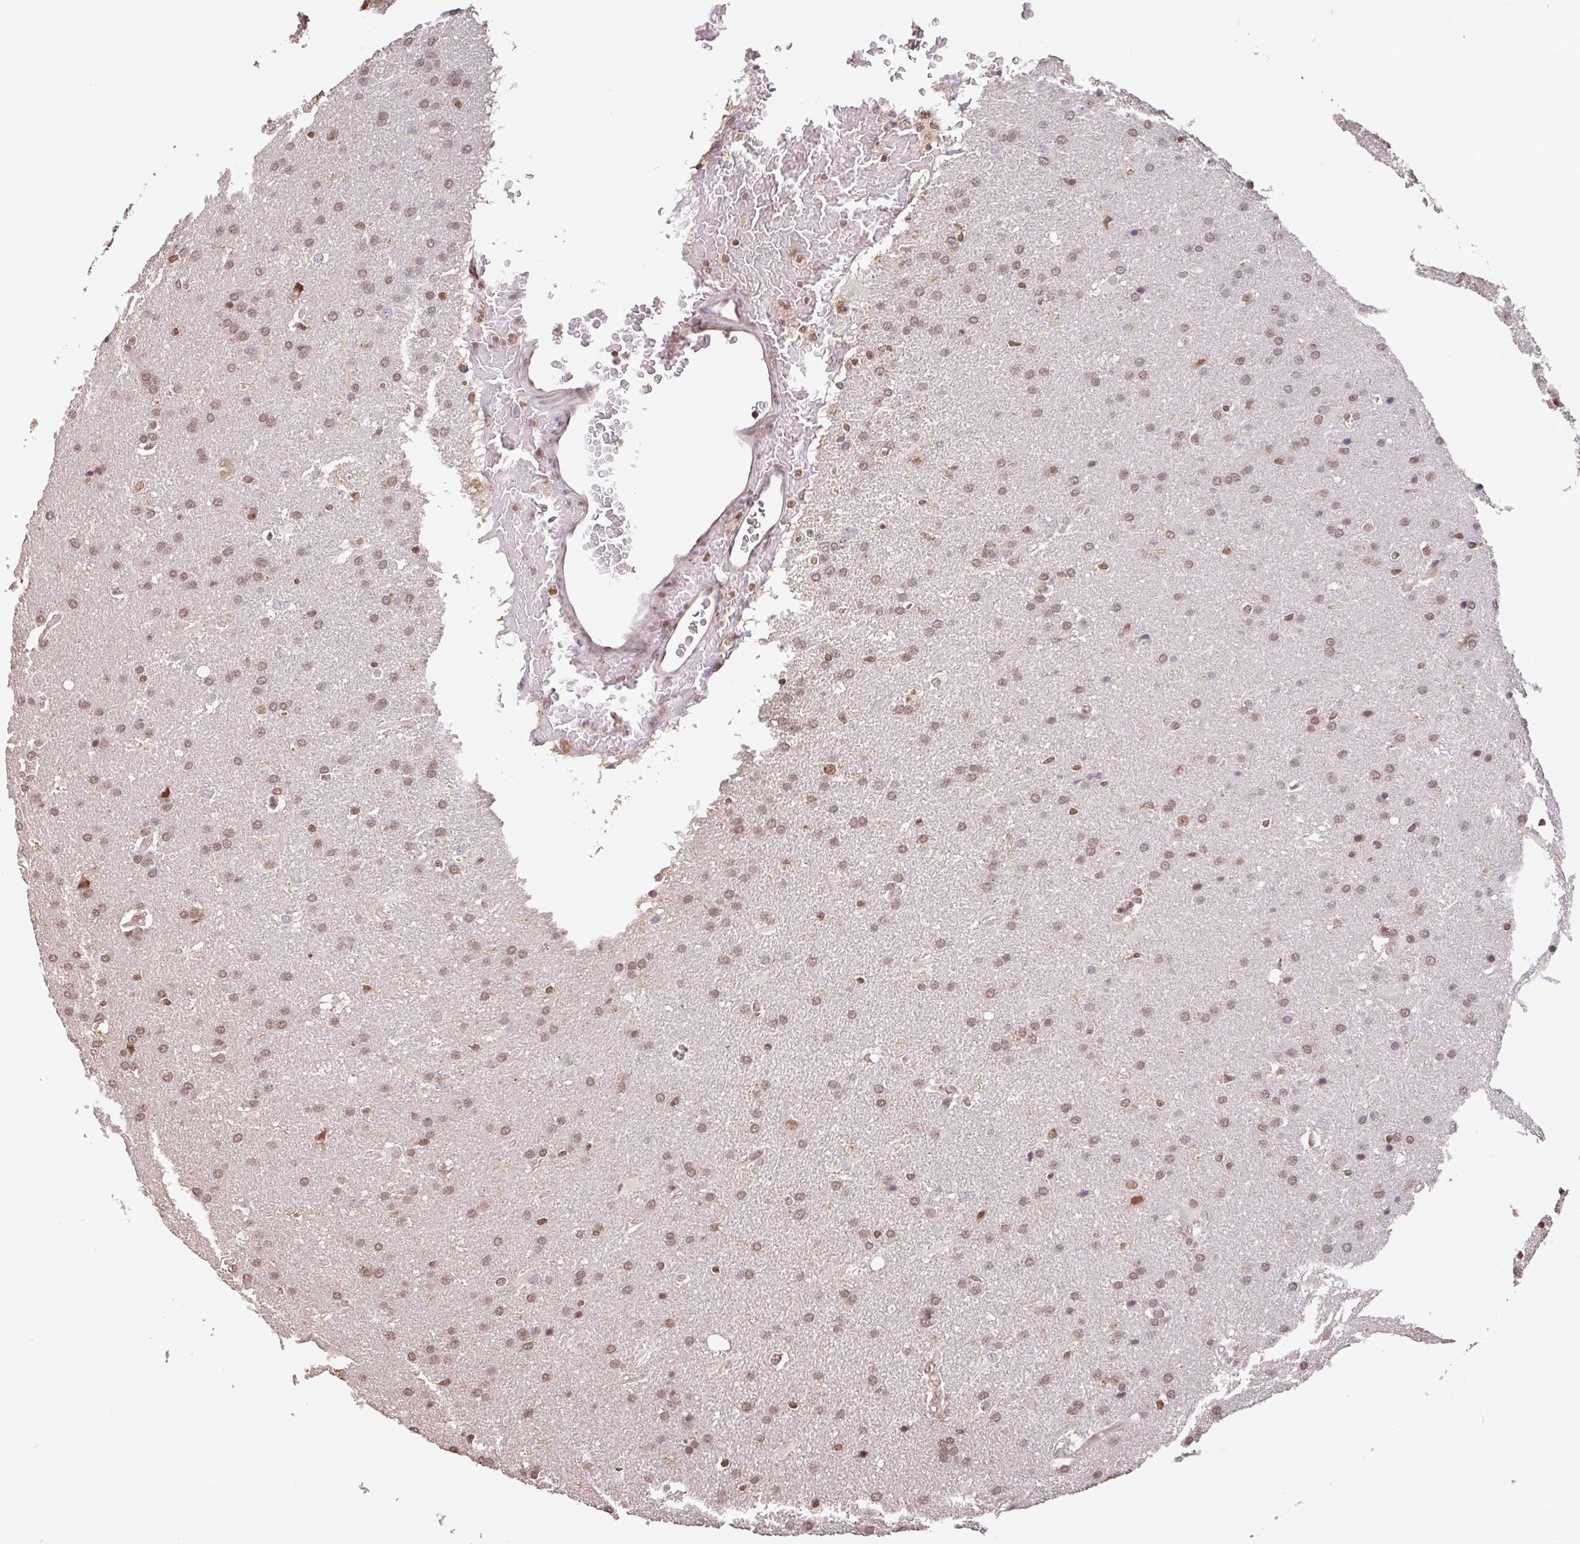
{"staining": {"intensity": "moderate", "quantity": ">75%", "location": "nuclear"}, "tissue": "glioma", "cell_type": "Tumor cells", "image_type": "cancer", "snomed": [{"axis": "morphology", "description": "Glioma, malignant, High grade"}, {"axis": "topography", "description": "Brain"}], "caption": "Moderate nuclear positivity for a protein is appreciated in approximately >75% of tumor cells of malignant glioma (high-grade) using IHC.", "gene": "DR1", "patient": {"sex": "male", "age": 56}}